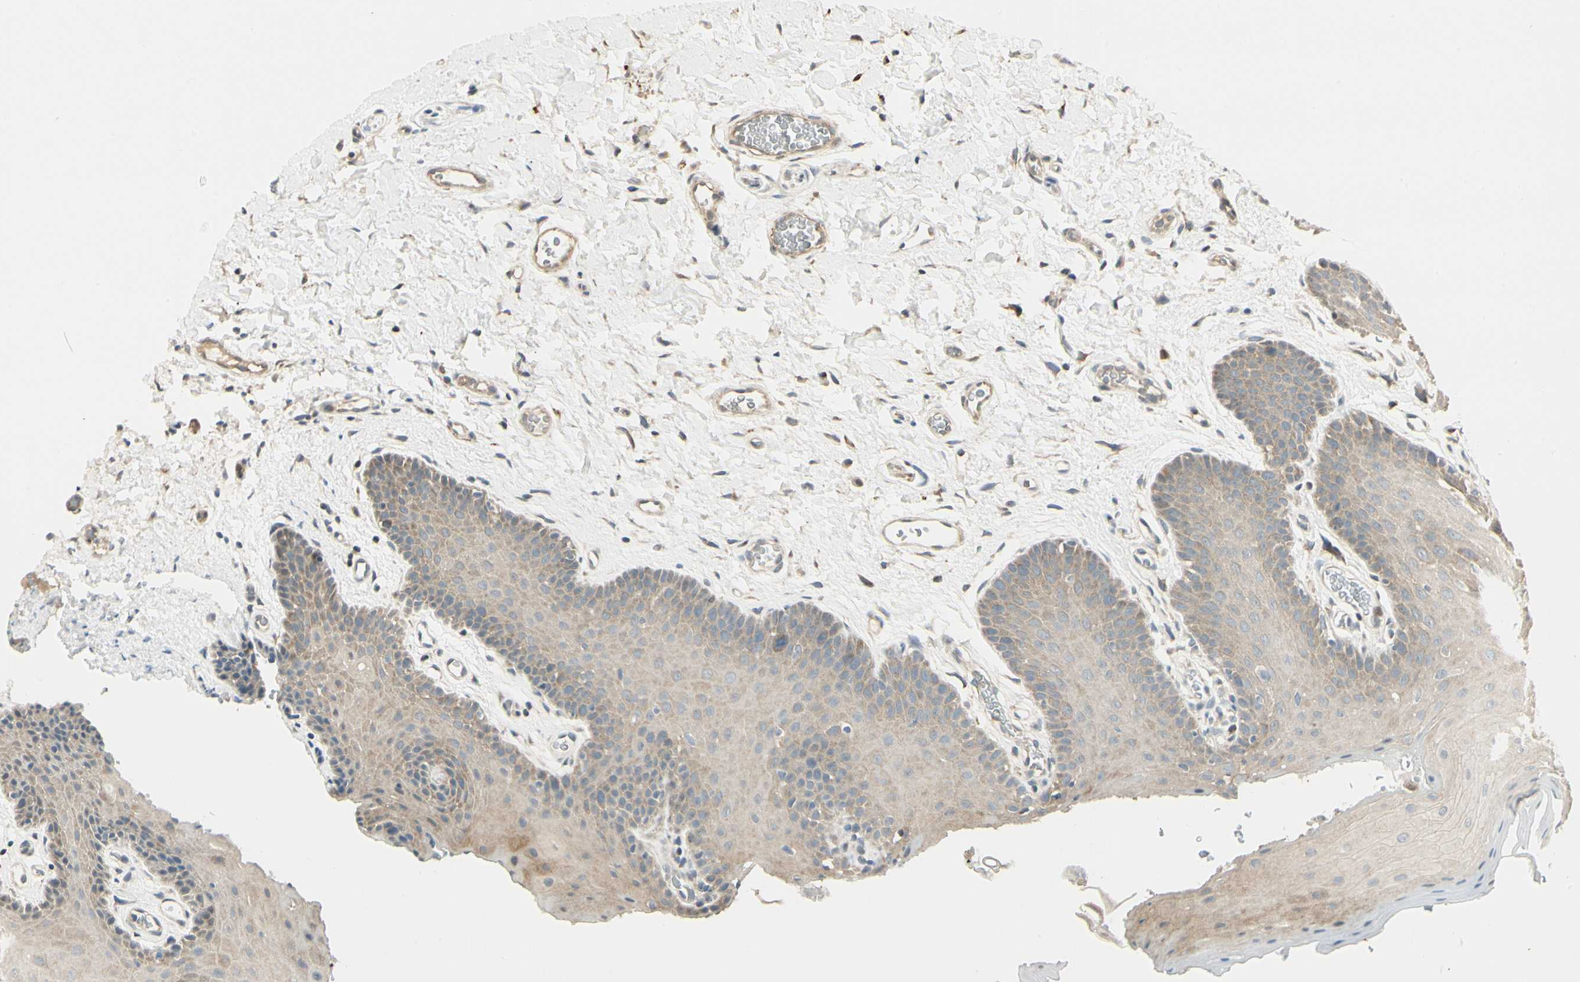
{"staining": {"intensity": "moderate", "quantity": "25%-75%", "location": "cytoplasmic/membranous"}, "tissue": "oral mucosa", "cell_type": "Squamous epithelial cells", "image_type": "normal", "snomed": [{"axis": "morphology", "description": "Normal tissue, NOS"}, {"axis": "topography", "description": "Oral tissue"}], "caption": "A medium amount of moderate cytoplasmic/membranous expression is identified in about 25%-75% of squamous epithelial cells in normal oral mucosa. (Stains: DAB (3,3'-diaminobenzidine) in brown, nuclei in blue, Microscopy: brightfield microscopy at high magnification).", "gene": "P4HA3", "patient": {"sex": "male", "age": 54}}